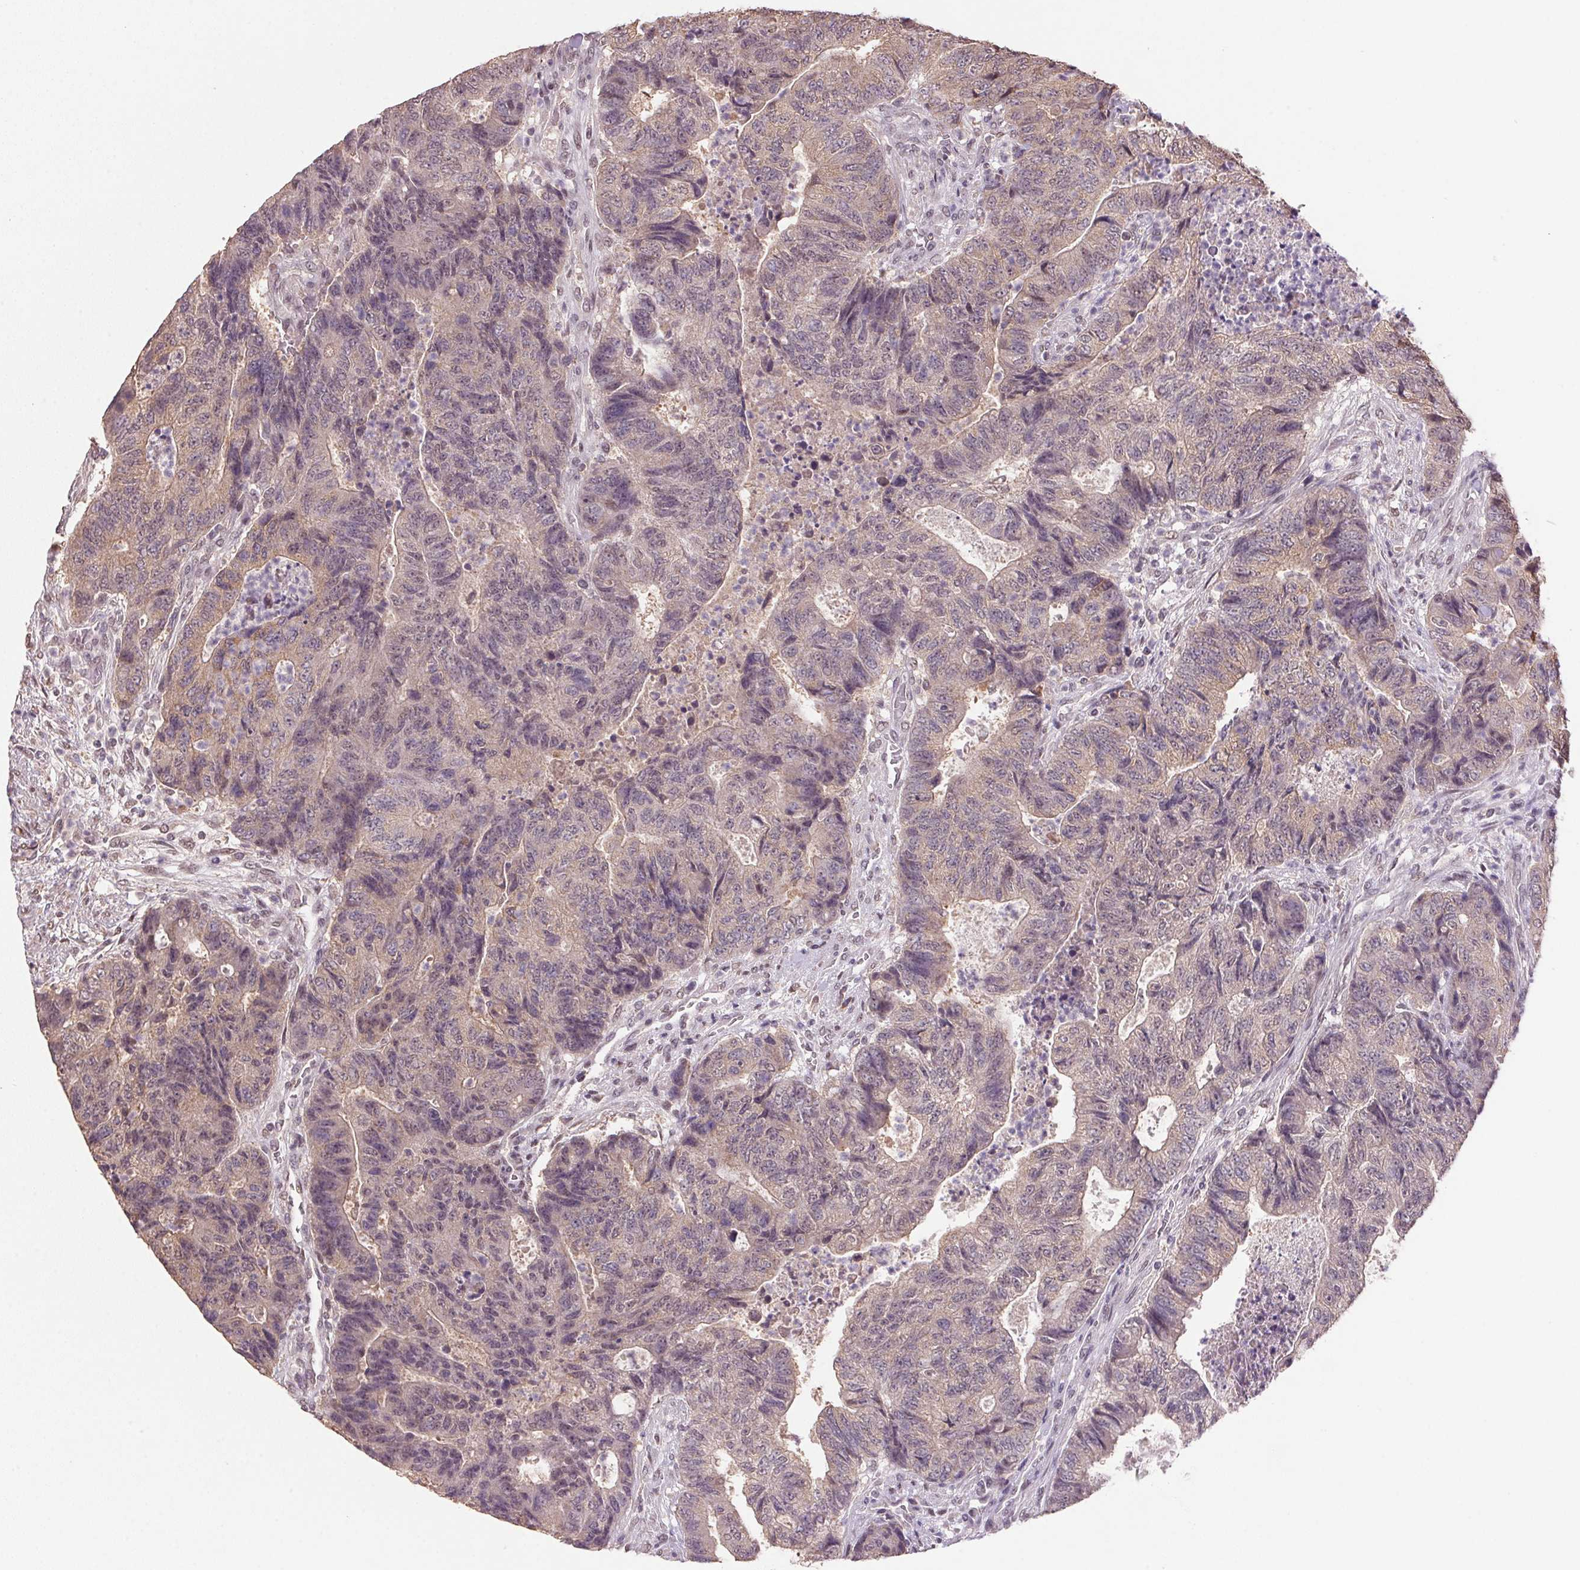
{"staining": {"intensity": "weak", "quantity": ">75%", "location": "cytoplasmic/membranous,nuclear"}, "tissue": "colorectal cancer", "cell_type": "Tumor cells", "image_type": "cancer", "snomed": [{"axis": "morphology", "description": "Adenocarcinoma, NOS"}, {"axis": "topography", "description": "Colon"}], "caption": "An immunohistochemistry (IHC) image of neoplastic tissue is shown. Protein staining in brown shows weak cytoplasmic/membranous and nuclear positivity in colorectal cancer (adenocarcinoma) within tumor cells.", "gene": "ZBTB4", "patient": {"sex": "female", "age": 48}}